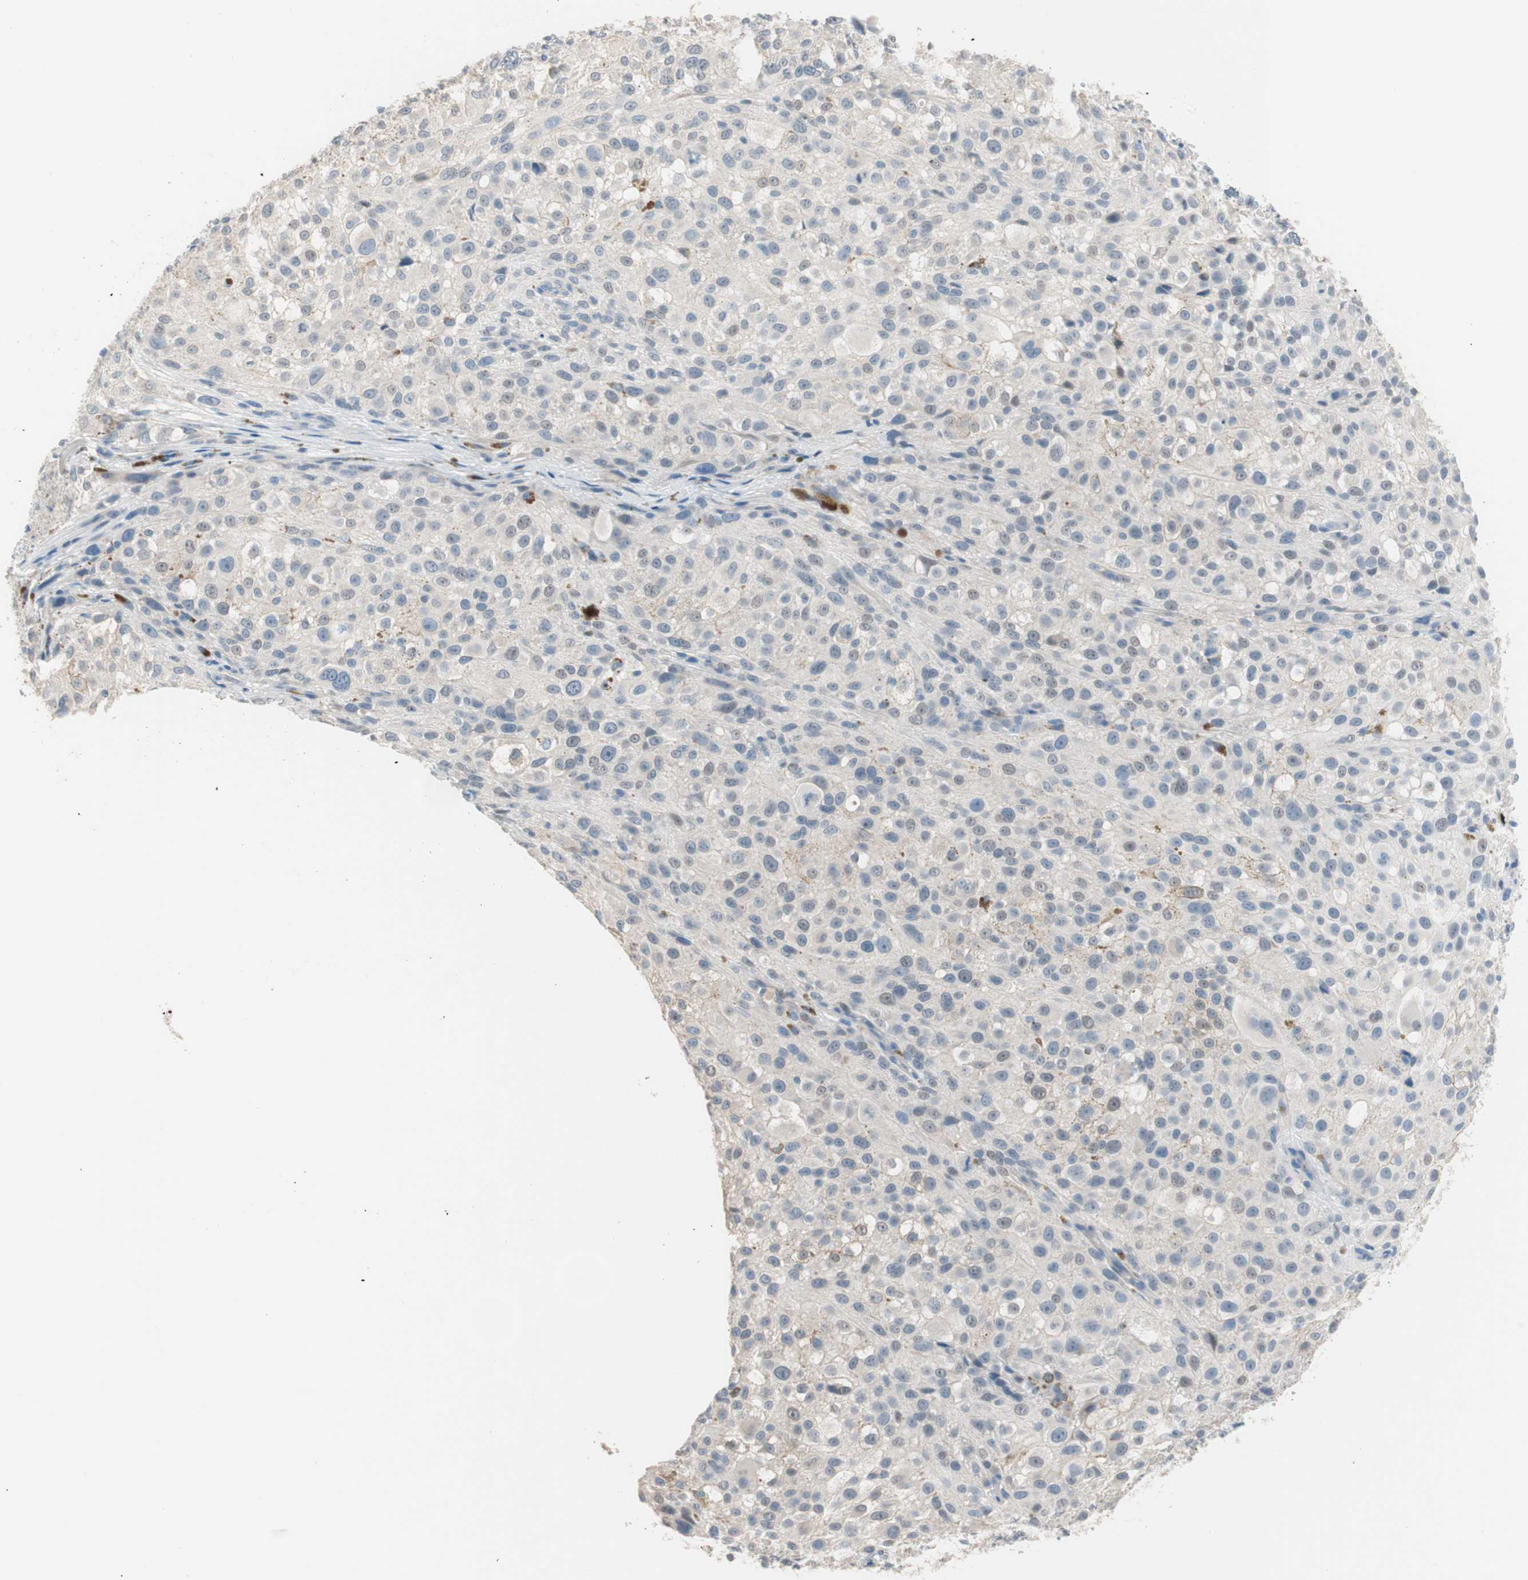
{"staining": {"intensity": "weak", "quantity": "<25%", "location": "cytoplasmic/membranous"}, "tissue": "melanoma", "cell_type": "Tumor cells", "image_type": "cancer", "snomed": [{"axis": "morphology", "description": "Necrosis, NOS"}, {"axis": "morphology", "description": "Malignant melanoma, NOS"}, {"axis": "topography", "description": "Skin"}], "caption": "Photomicrograph shows no protein expression in tumor cells of melanoma tissue.", "gene": "VIL1", "patient": {"sex": "female", "age": 87}}